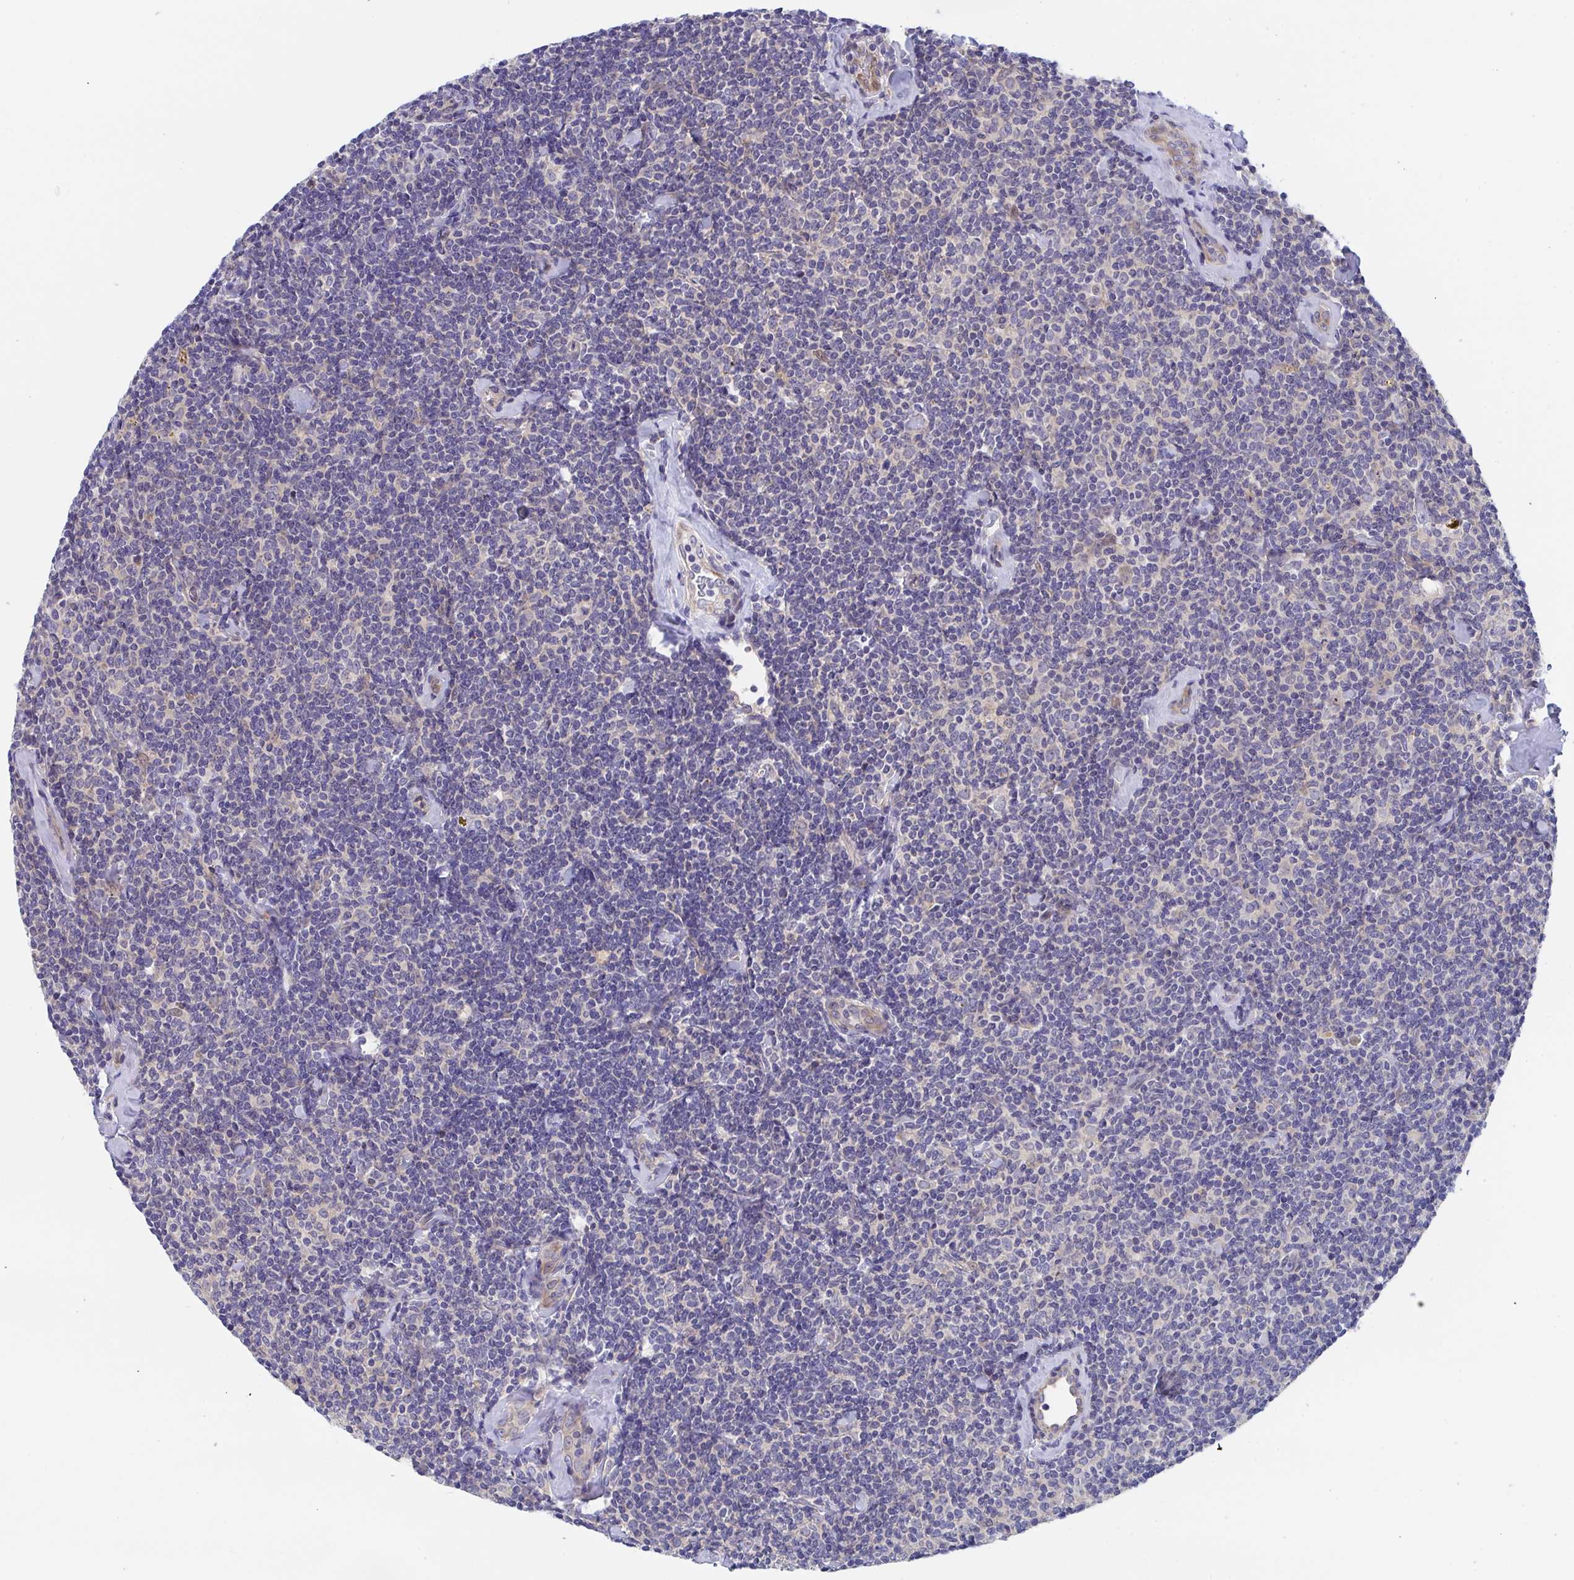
{"staining": {"intensity": "negative", "quantity": "none", "location": "none"}, "tissue": "lymphoma", "cell_type": "Tumor cells", "image_type": "cancer", "snomed": [{"axis": "morphology", "description": "Malignant lymphoma, non-Hodgkin's type, Low grade"}, {"axis": "topography", "description": "Lymph node"}], "caption": "An IHC image of malignant lymphoma, non-Hodgkin's type (low-grade) is shown. There is no staining in tumor cells of malignant lymphoma, non-Hodgkin's type (low-grade). (Brightfield microscopy of DAB (3,3'-diaminobenzidine) IHC at high magnification).", "gene": "P2RX3", "patient": {"sex": "female", "age": 56}}